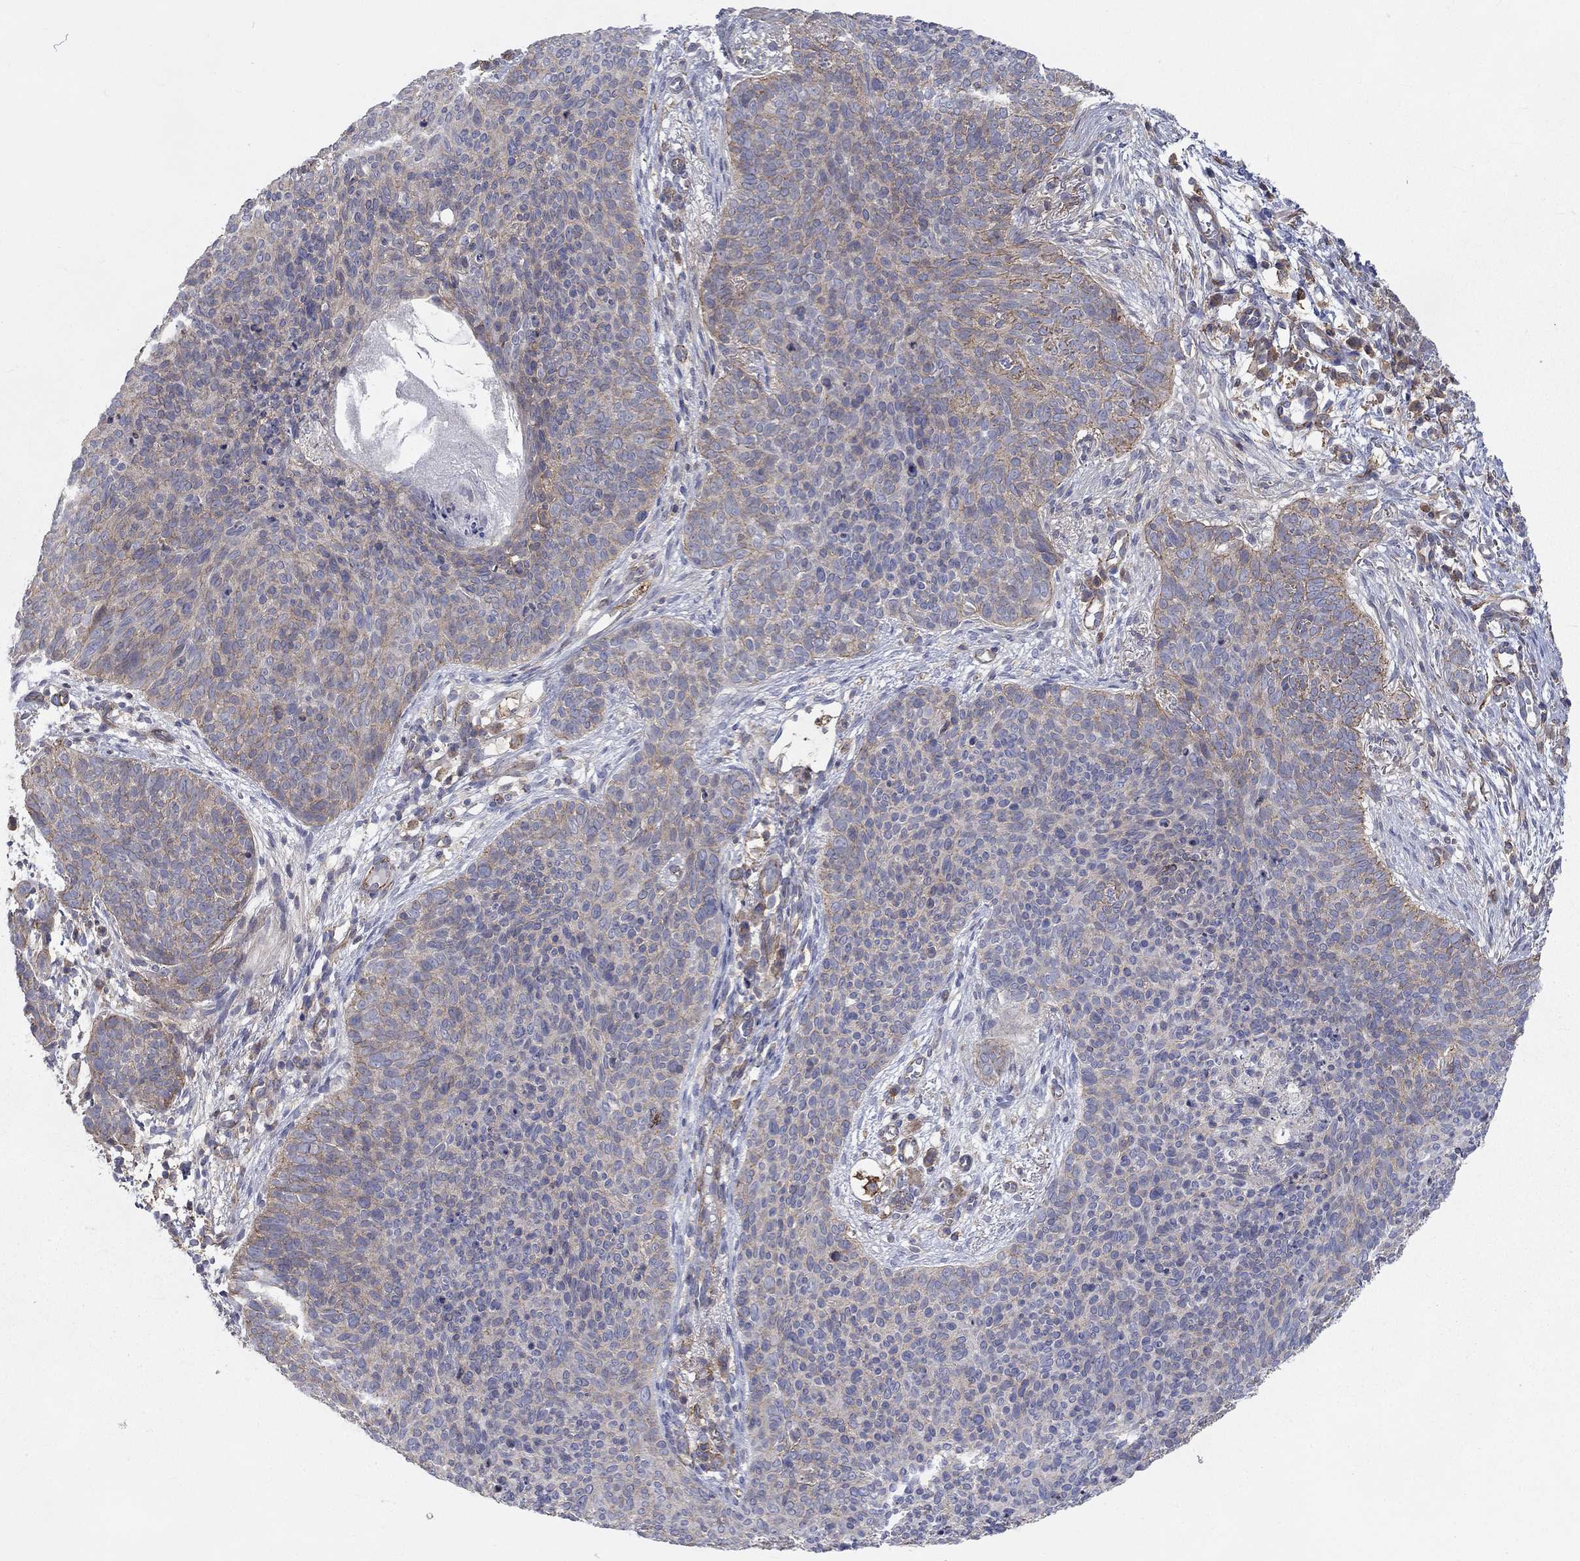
{"staining": {"intensity": "moderate", "quantity": "<25%", "location": "cytoplasmic/membranous"}, "tissue": "skin cancer", "cell_type": "Tumor cells", "image_type": "cancer", "snomed": [{"axis": "morphology", "description": "Basal cell carcinoma"}, {"axis": "topography", "description": "Skin"}], "caption": "Immunohistochemistry (DAB (3,3'-diaminobenzidine)) staining of skin basal cell carcinoma exhibits moderate cytoplasmic/membranous protein staining in about <25% of tumor cells. The protein is shown in brown color, while the nuclei are stained blue.", "gene": "PCDHGA10", "patient": {"sex": "male", "age": 64}}